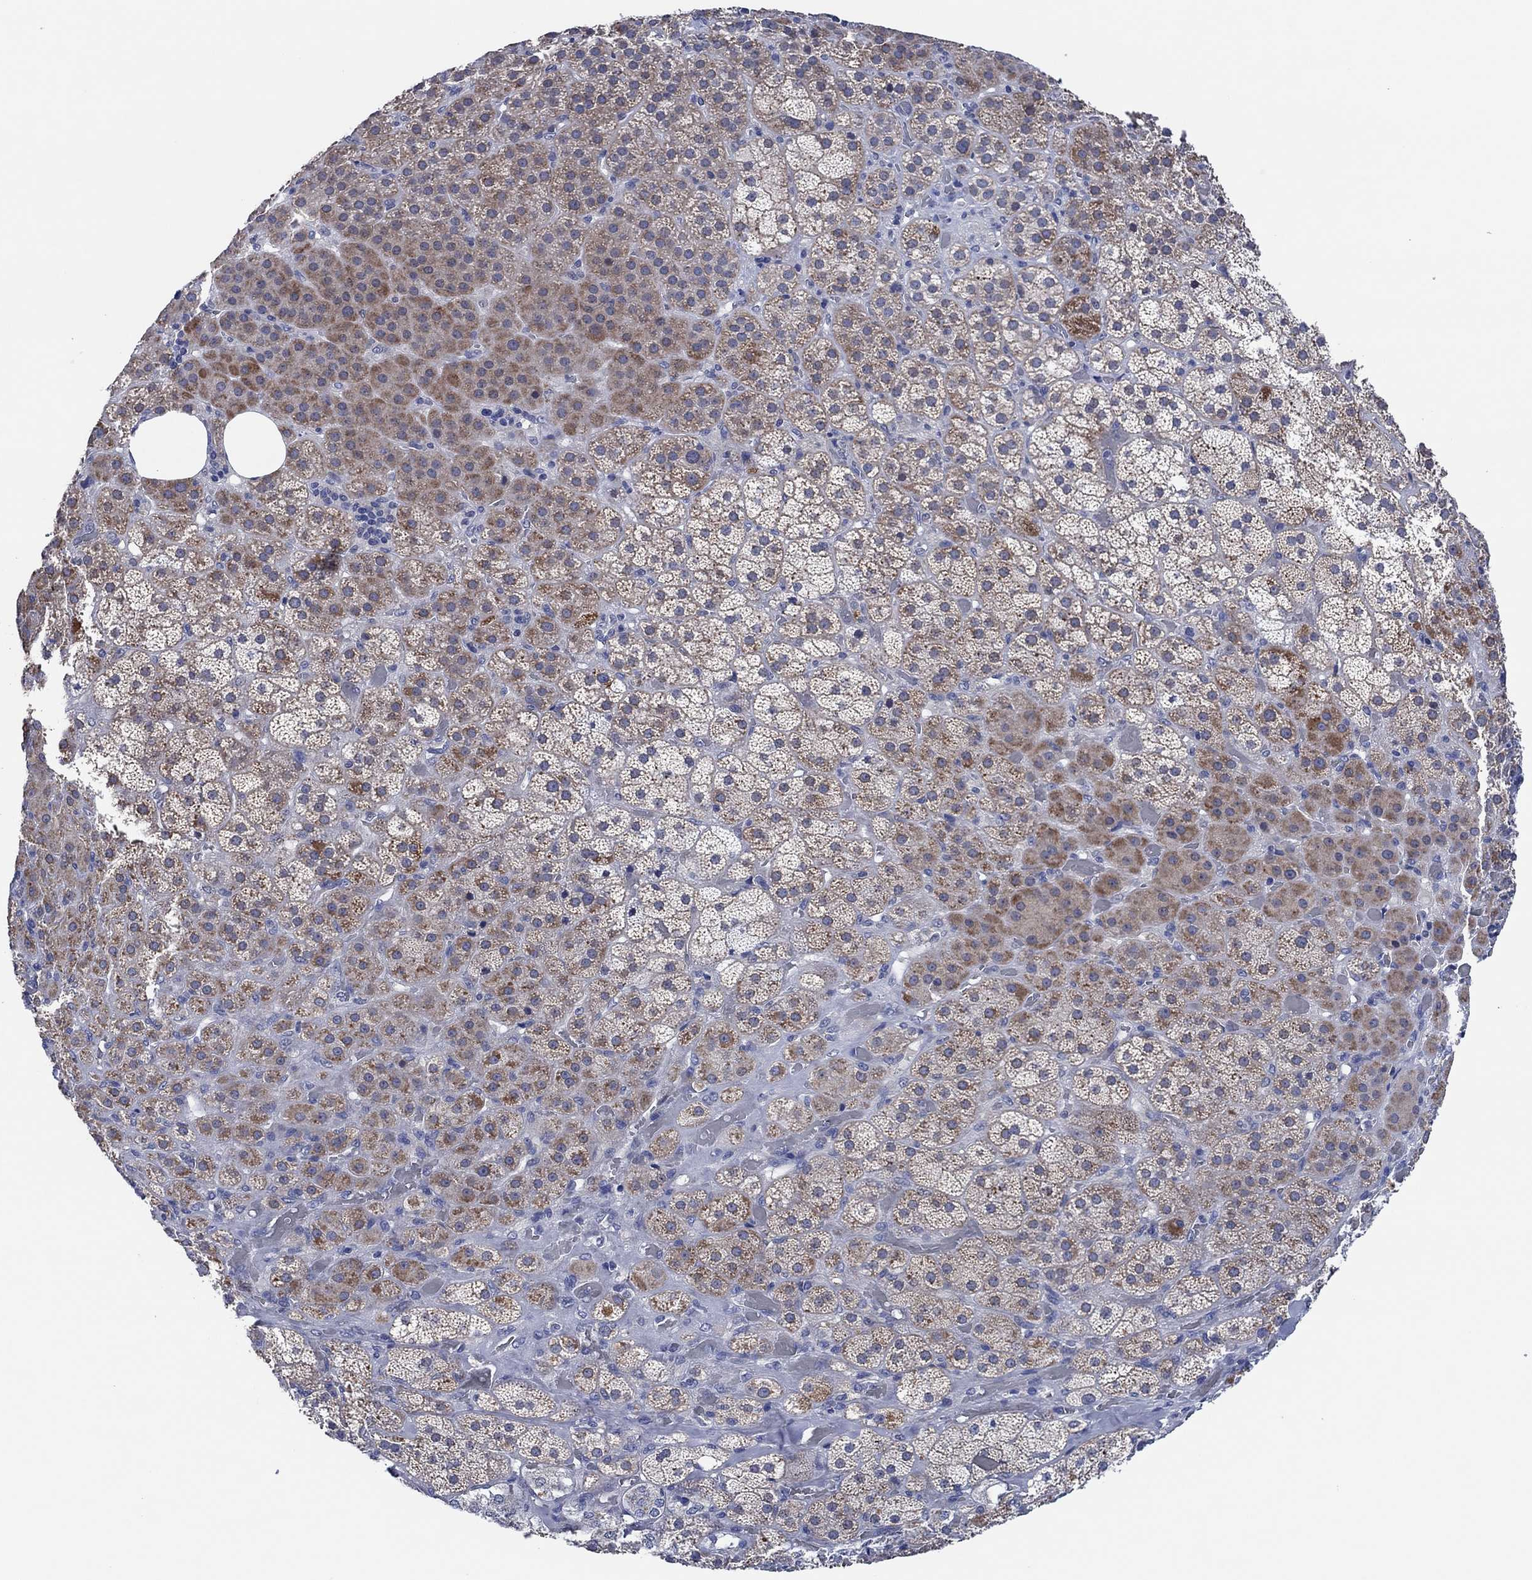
{"staining": {"intensity": "strong", "quantity": "<25%", "location": "cytoplasmic/membranous"}, "tissue": "adrenal gland", "cell_type": "Glandular cells", "image_type": "normal", "snomed": [{"axis": "morphology", "description": "Normal tissue, NOS"}, {"axis": "topography", "description": "Adrenal gland"}], "caption": "IHC photomicrograph of benign human adrenal gland stained for a protein (brown), which reveals medium levels of strong cytoplasmic/membranous positivity in approximately <25% of glandular cells.", "gene": "PRRT3", "patient": {"sex": "male", "age": 57}}